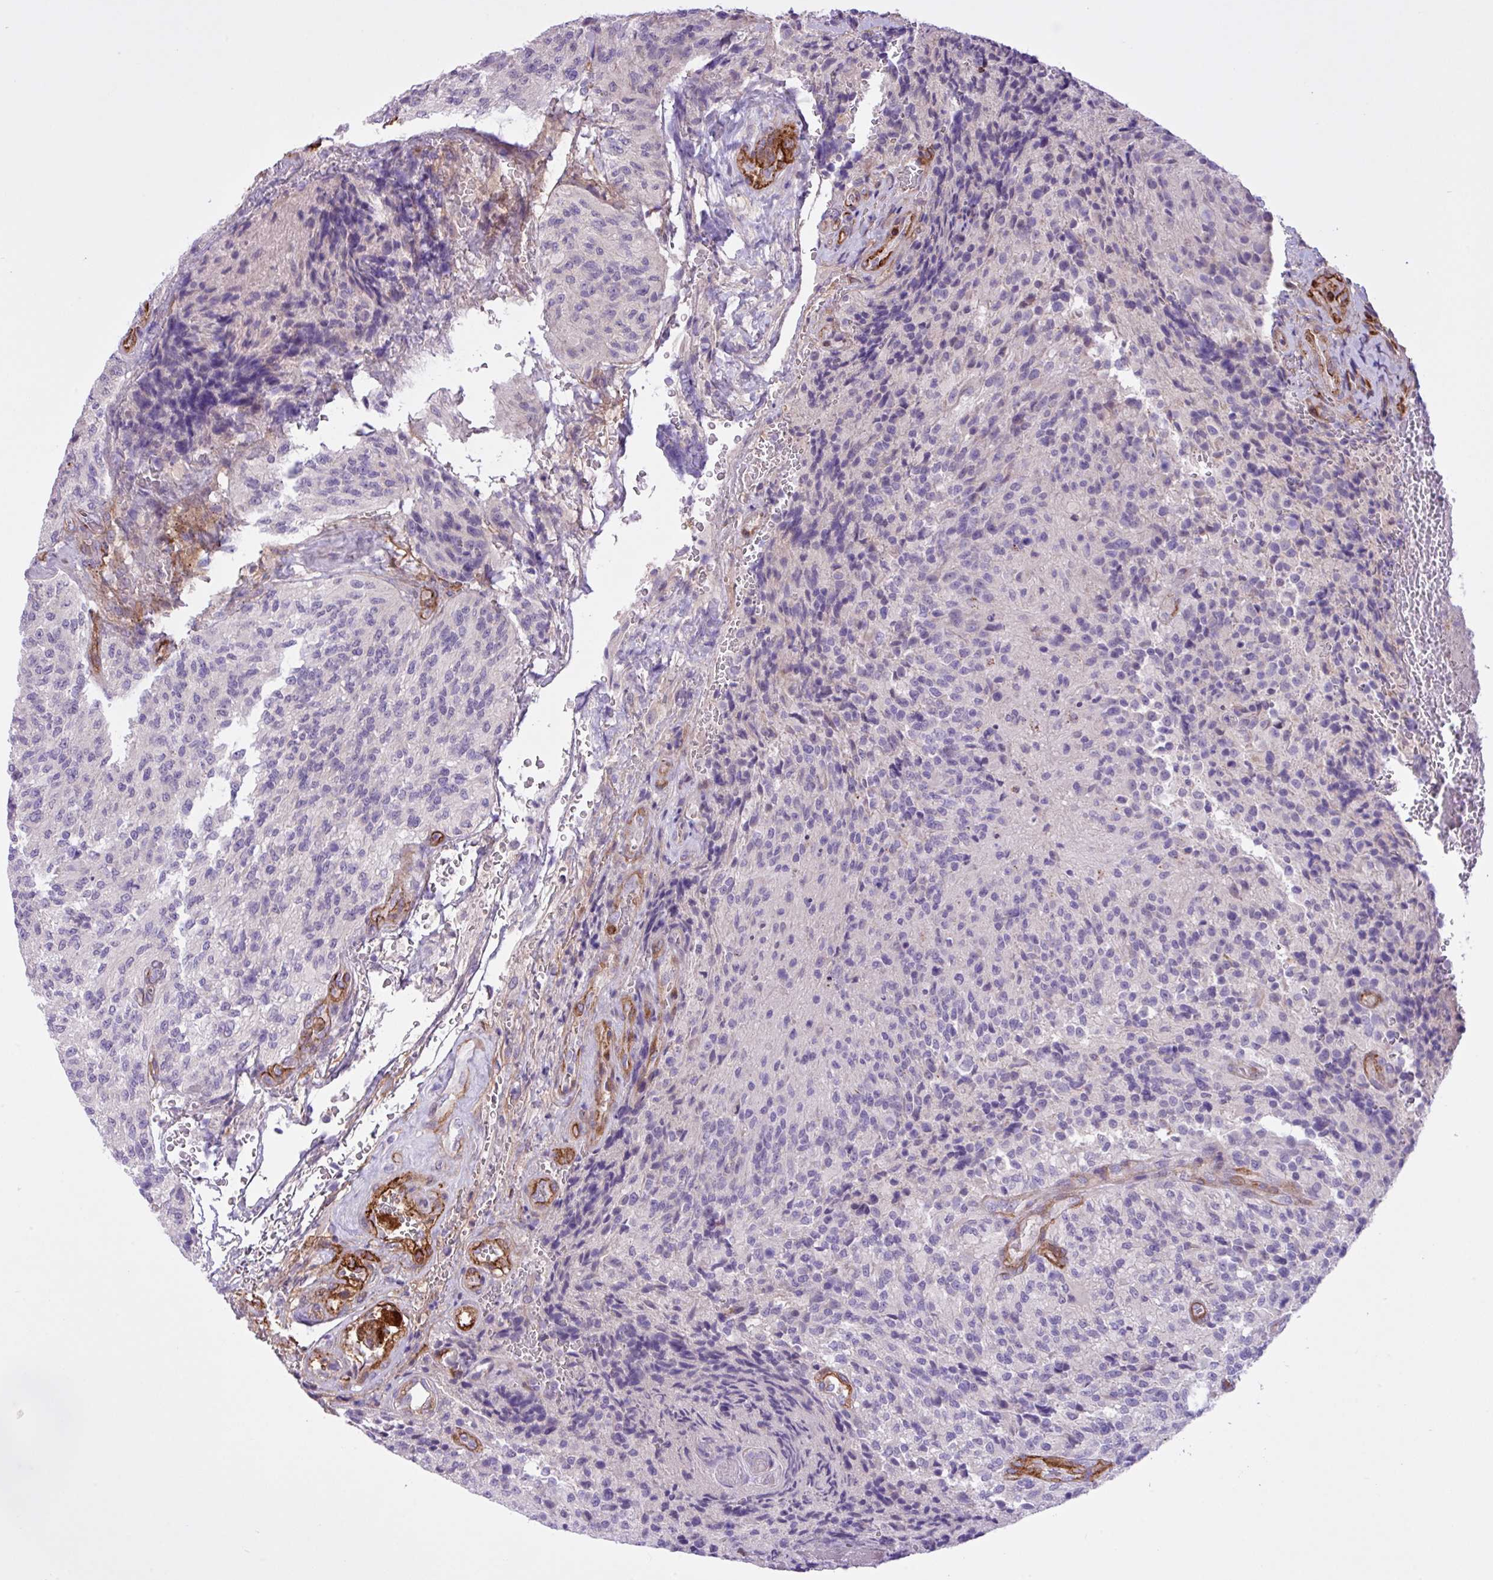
{"staining": {"intensity": "negative", "quantity": "none", "location": "none"}, "tissue": "glioma", "cell_type": "Tumor cells", "image_type": "cancer", "snomed": [{"axis": "morphology", "description": "Normal tissue, NOS"}, {"axis": "morphology", "description": "Glioma, malignant, High grade"}, {"axis": "topography", "description": "Cerebral cortex"}], "caption": "This histopathology image is of glioma stained with immunohistochemistry to label a protein in brown with the nuclei are counter-stained blue. There is no staining in tumor cells. (DAB immunohistochemistry visualized using brightfield microscopy, high magnification).", "gene": "CD248", "patient": {"sex": "male", "age": 56}}